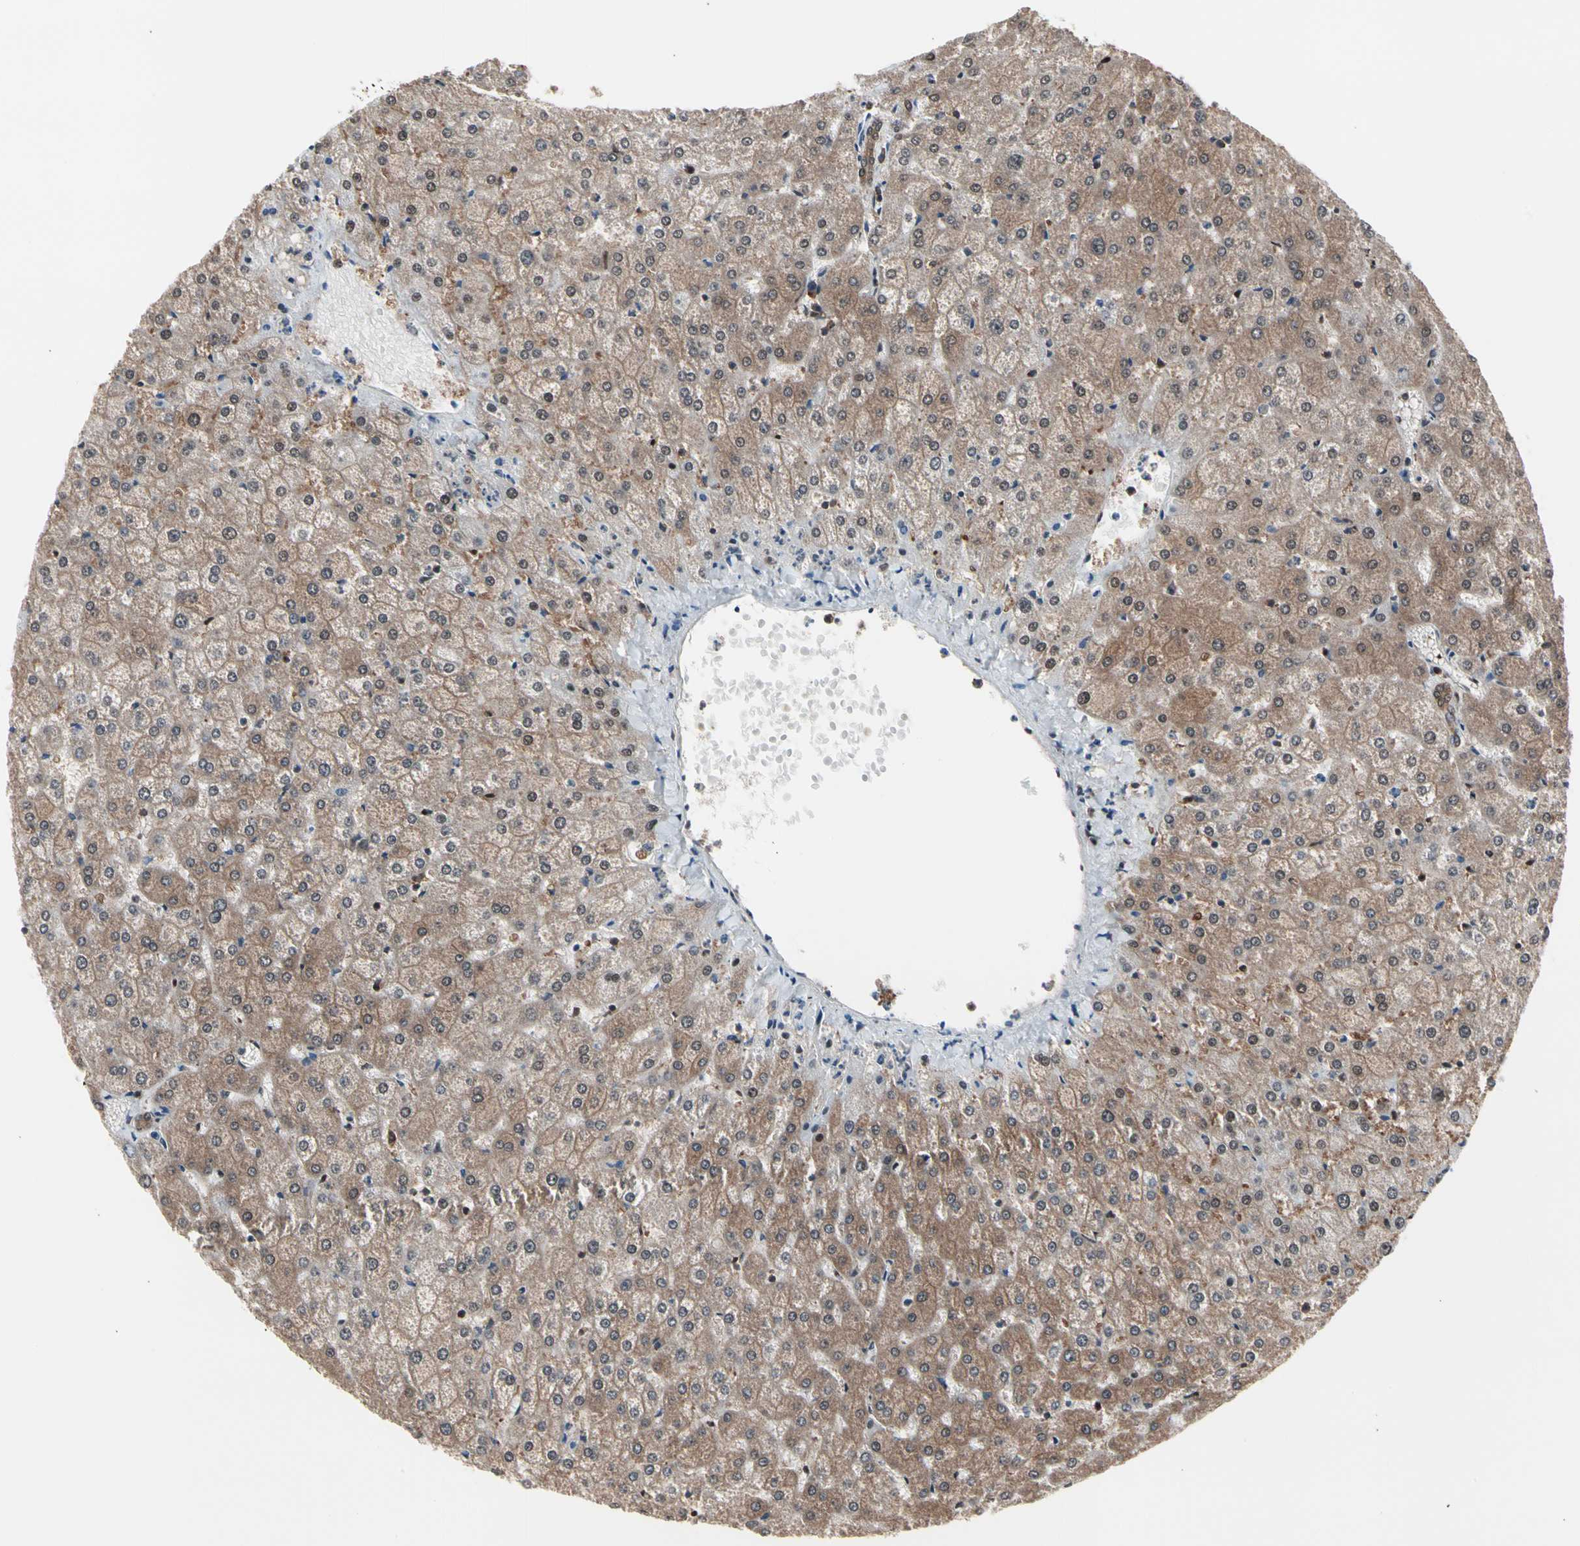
{"staining": {"intensity": "moderate", "quantity": ">75%", "location": "cytoplasmic/membranous"}, "tissue": "liver", "cell_type": "Cholangiocytes", "image_type": "normal", "snomed": [{"axis": "morphology", "description": "Normal tissue, NOS"}, {"axis": "topography", "description": "Liver"}], "caption": "Human liver stained with a brown dye demonstrates moderate cytoplasmic/membranous positive staining in approximately >75% of cholangiocytes.", "gene": "ENSG00000256646", "patient": {"sex": "female", "age": 32}}